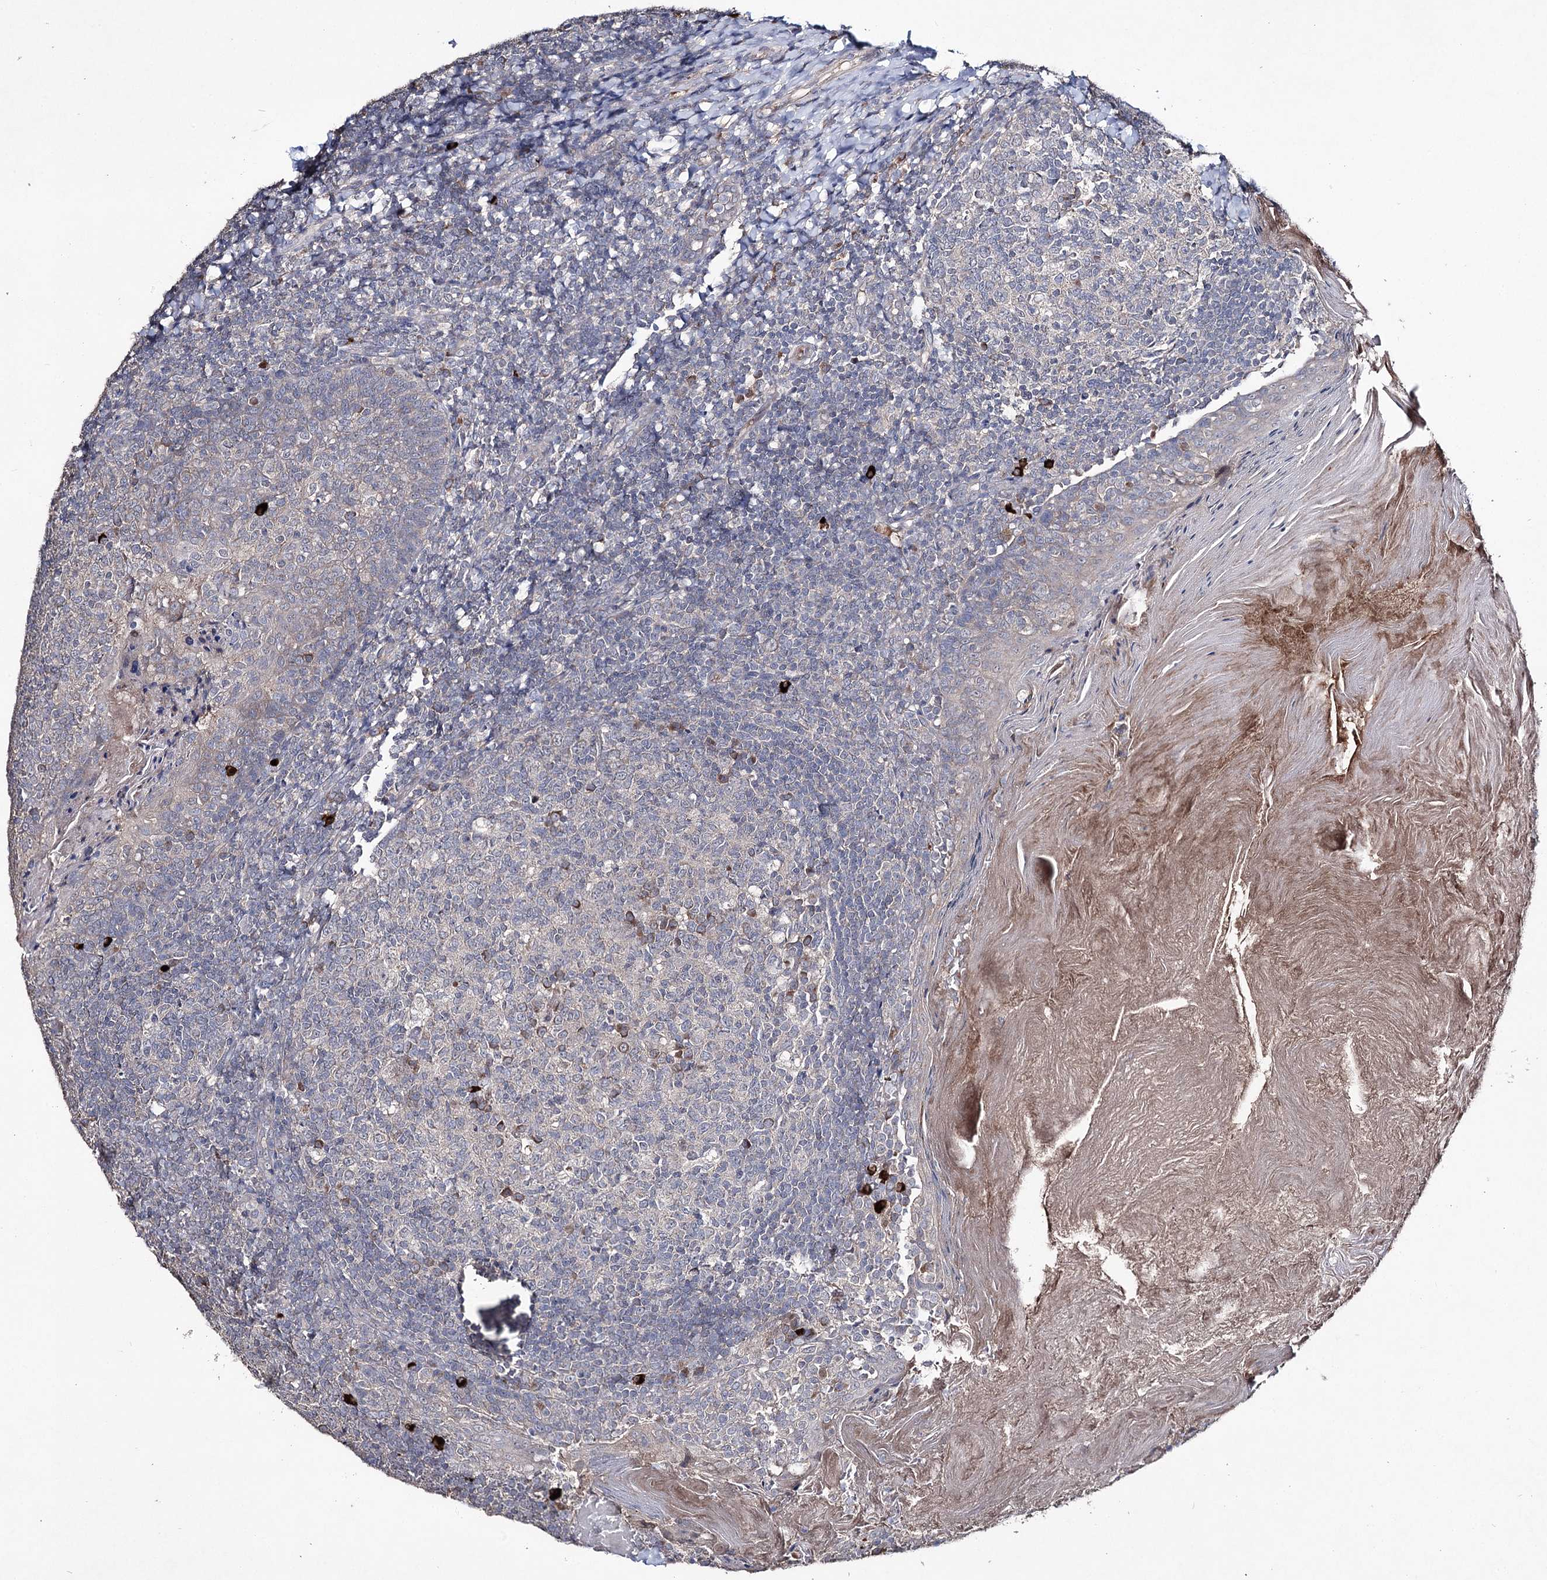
{"staining": {"intensity": "strong", "quantity": "<25%", "location": "cytoplasmic/membranous"}, "tissue": "tonsil", "cell_type": "Germinal center cells", "image_type": "normal", "snomed": [{"axis": "morphology", "description": "Normal tissue, NOS"}, {"axis": "topography", "description": "Tonsil"}], "caption": "Protein analysis of unremarkable tonsil exhibits strong cytoplasmic/membranous expression in approximately <25% of germinal center cells. Using DAB (3,3'-diaminobenzidine) (brown) and hematoxylin (blue) stains, captured at high magnification using brightfield microscopy.", "gene": "SEMA4G", "patient": {"sex": "female", "age": 19}}